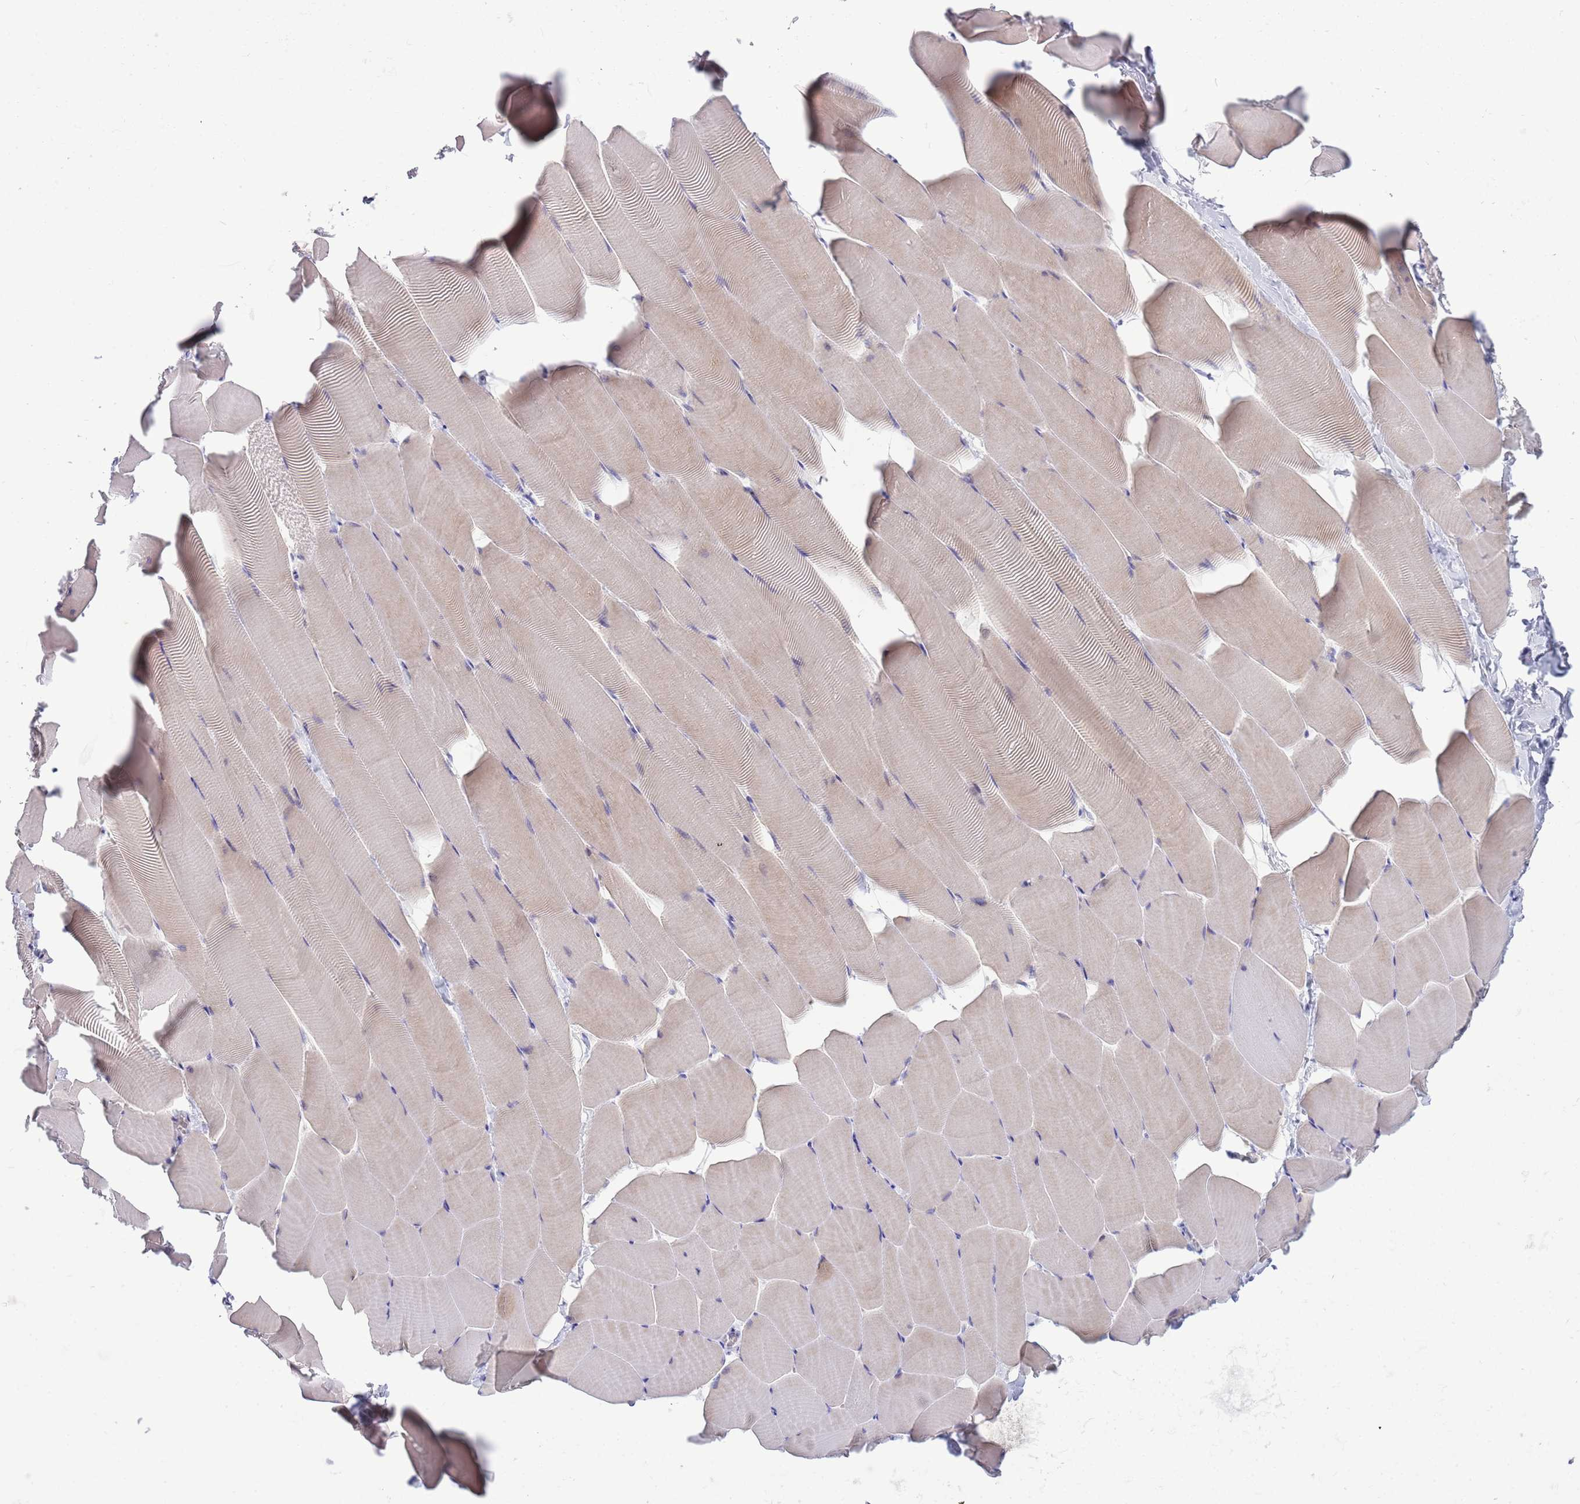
{"staining": {"intensity": "negative", "quantity": "none", "location": "none"}, "tissue": "skeletal muscle", "cell_type": "Myocytes", "image_type": "normal", "snomed": [{"axis": "morphology", "description": "Normal tissue, NOS"}, {"axis": "topography", "description": "Skeletal muscle"}], "caption": "DAB (3,3'-diaminobenzidine) immunohistochemical staining of normal skeletal muscle reveals no significant expression in myocytes.", "gene": "DDHD1", "patient": {"sex": "male", "age": 25}}